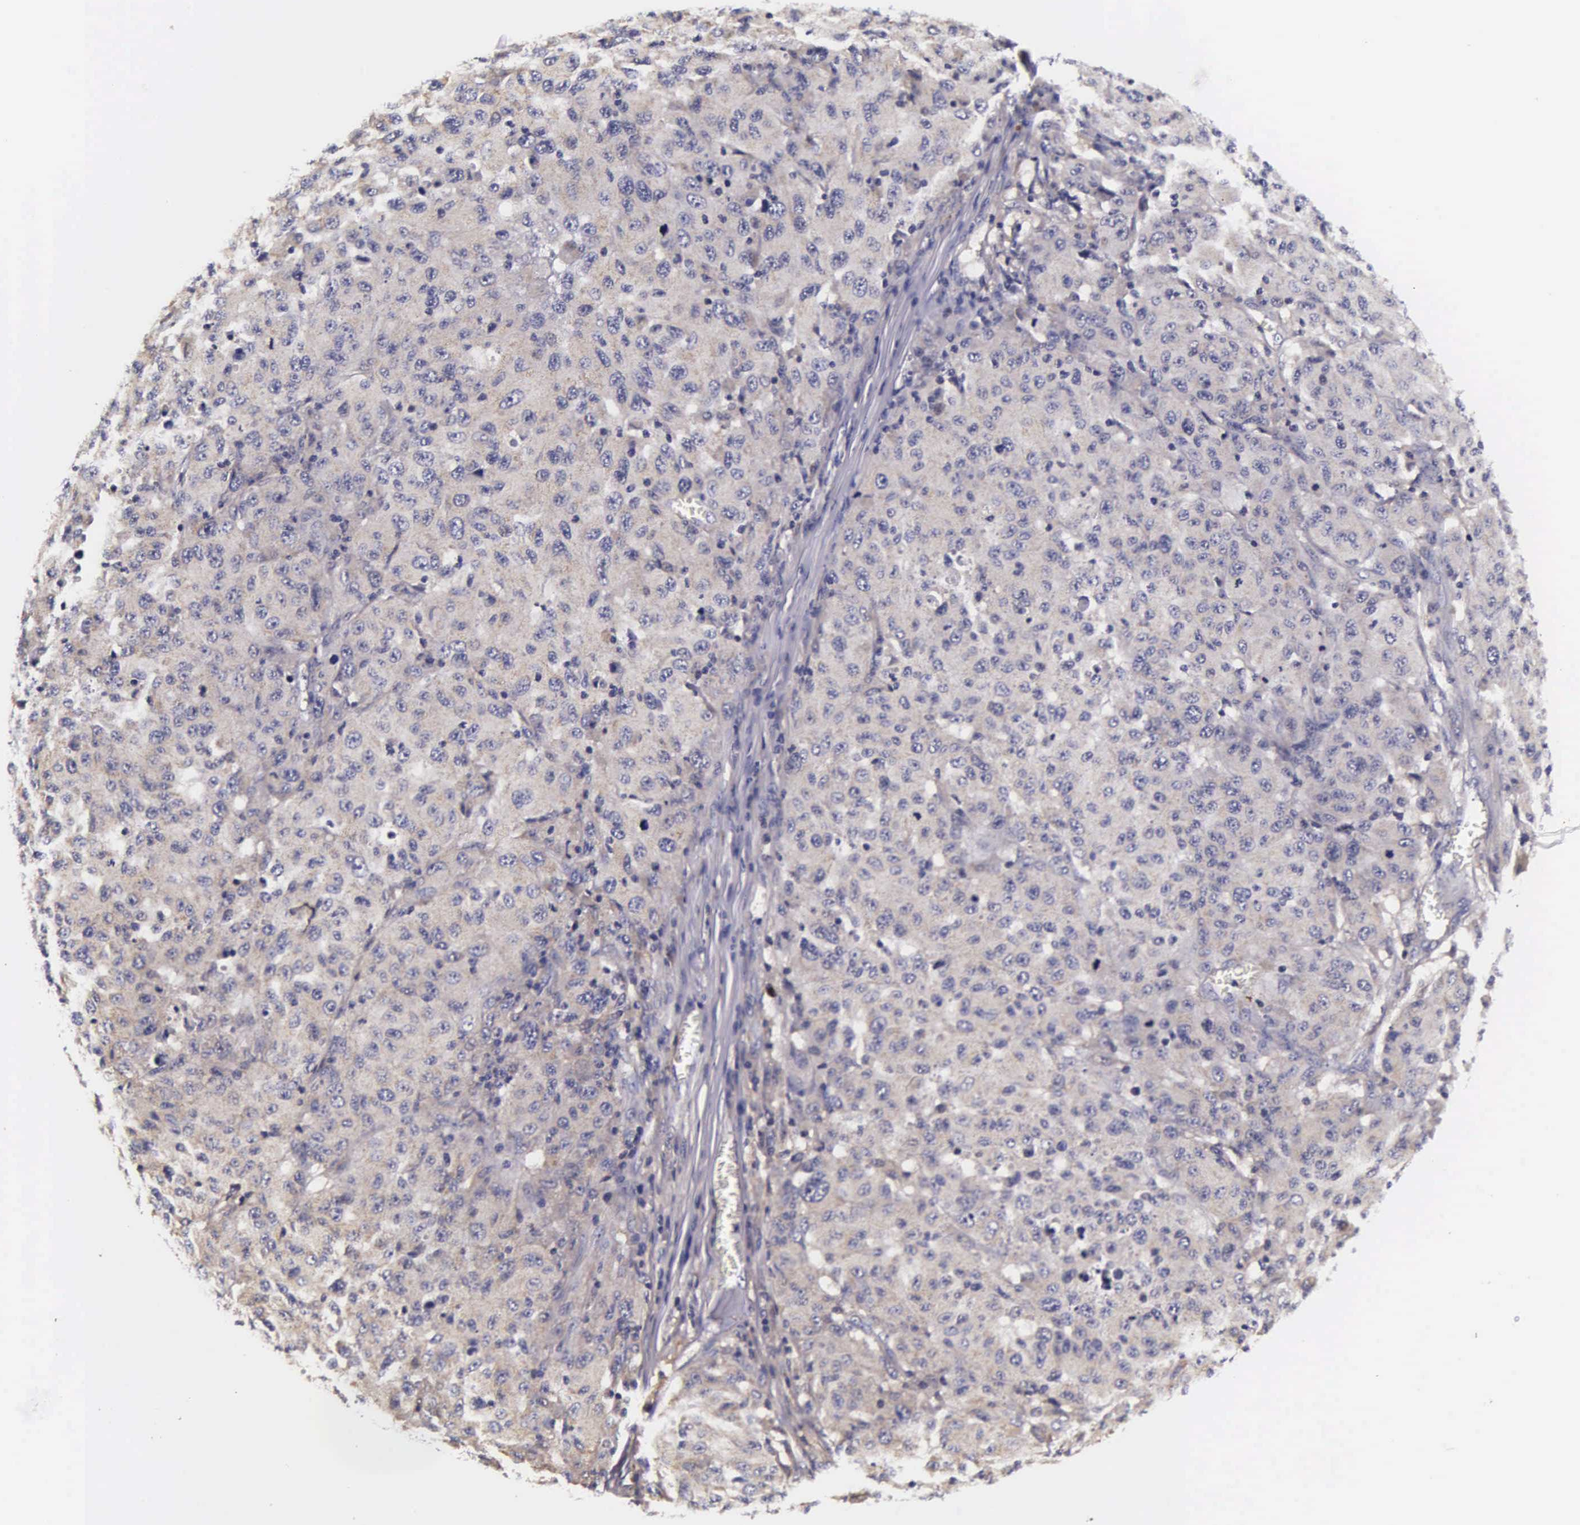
{"staining": {"intensity": "negative", "quantity": "none", "location": "none"}, "tissue": "melanoma", "cell_type": "Tumor cells", "image_type": "cancer", "snomed": [{"axis": "morphology", "description": "Malignant melanoma, NOS"}, {"axis": "topography", "description": "Skin"}], "caption": "Protein analysis of melanoma reveals no significant expression in tumor cells.", "gene": "PSMA3", "patient": {"sex": "female", "age": 77}}